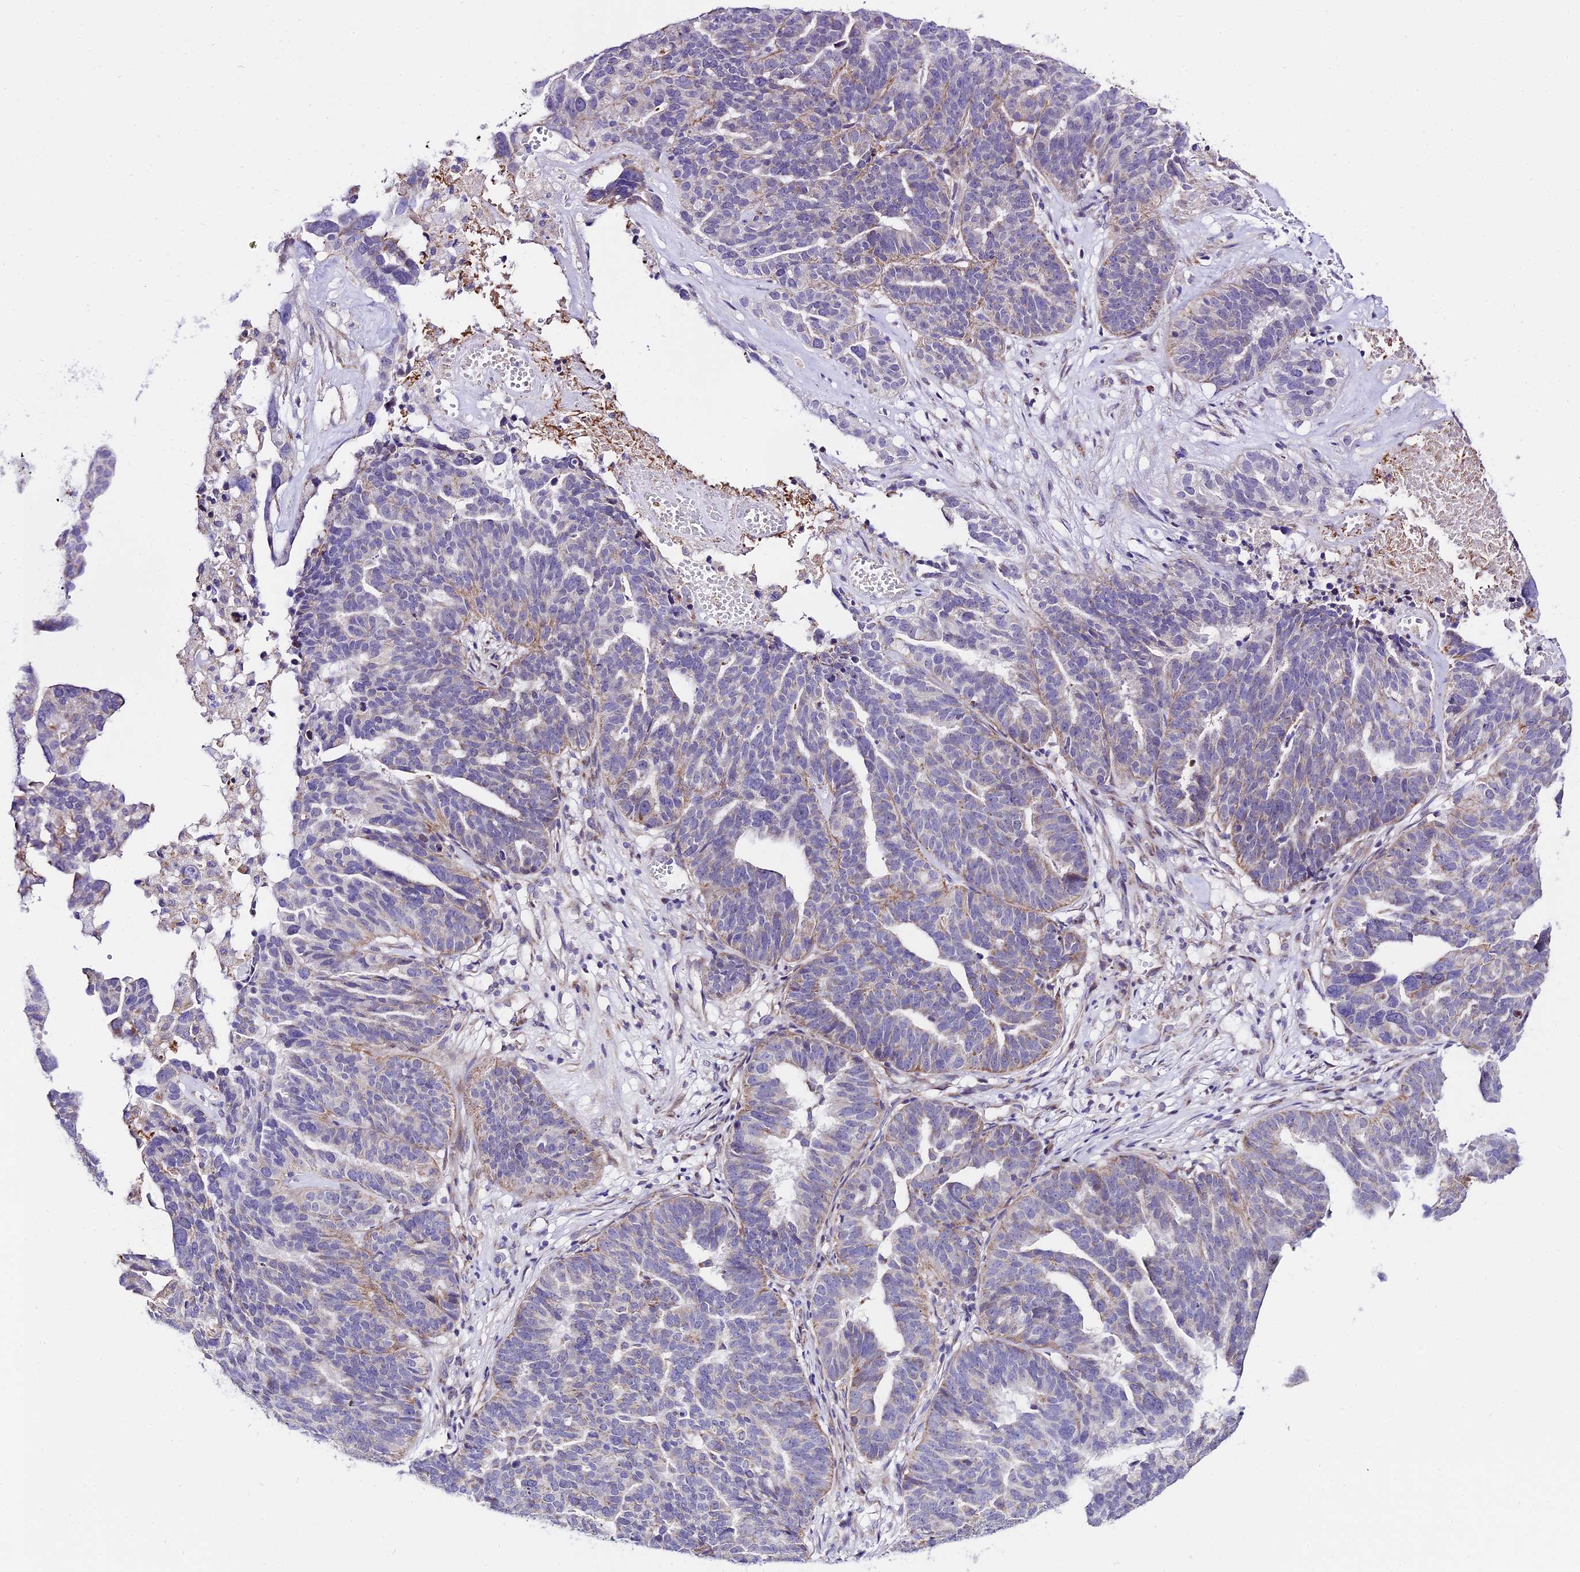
{"staining": {"intensity": "weak", "quantity": "25%-75%", "location": "cytoplasmic/membranous"}, "tissue": "ovarian cancer", "cell_type": "Tumor cells", "image_type": "cancer", "snomed": [{"axis": "morphology", "description": "Cystadenocarcinoma, serous, NOS"}, {"axis": "topography", "description": "Ovary"}], "caption": "A low amount of weak cytoplasmic/membranous positivity is identified in about 25%-75% of tumor cells in serous cystadenocarcinoma (ovarian) tissue.", "gene": "ATP5PB", "patient": {"sex": "female", "age": 59}}